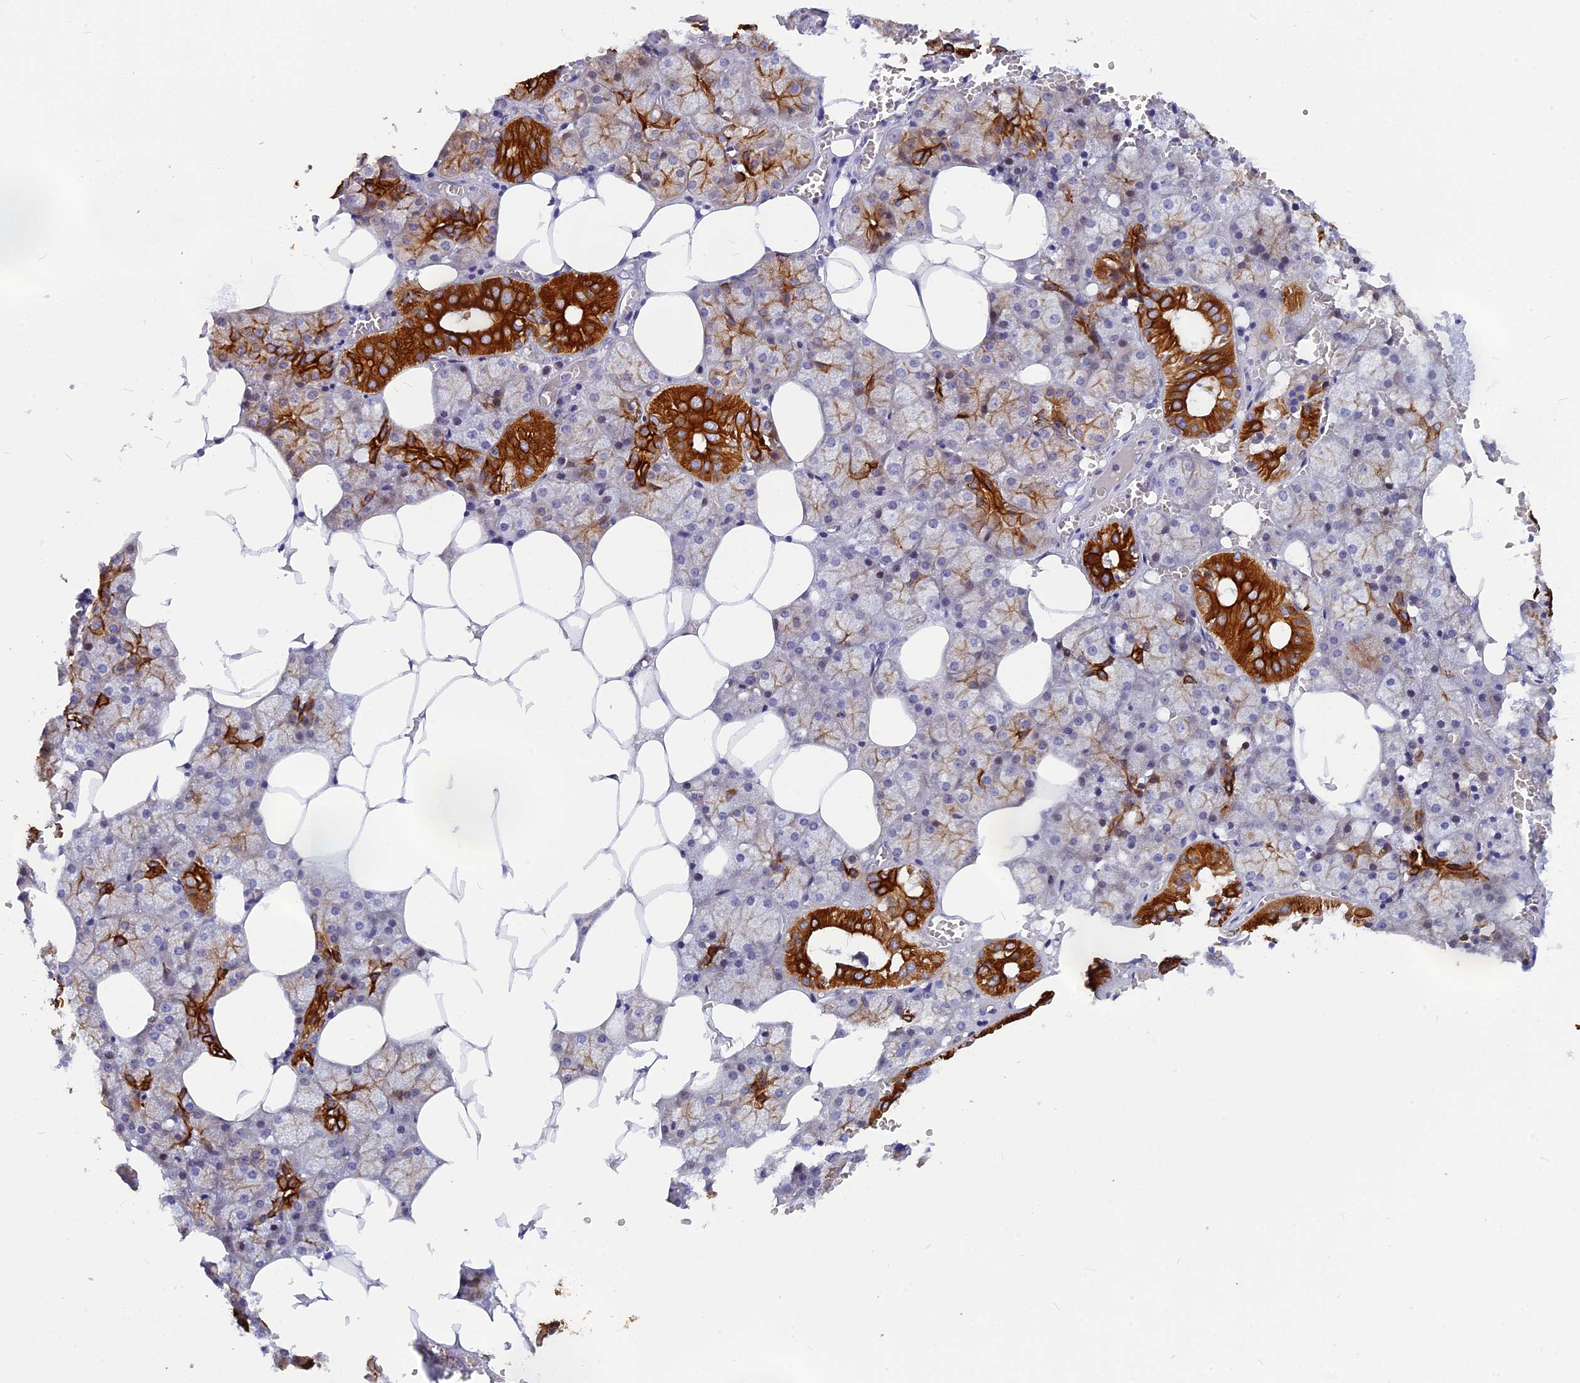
{"staining": {"intensity": "strong", "quantity": ">75%", "location": "cytoplasmic/membranous"}, "tissue": "salivary gland", "cell_type": "Glandular cells", "image_type": "normal", "snomed": [{"axis": "morphology", "description": "Normal tissue, NOS"}, {"axis": "topography", "description": "Salivary gland"}], "caption": "The histopathology image shows a brown stain indicating the presence of a protein in the cytoplasmic/membranous of glandular cells in salivary gland.", "gene": "ANKRD34B", "patient": {"sex": "male", "age": 62}}